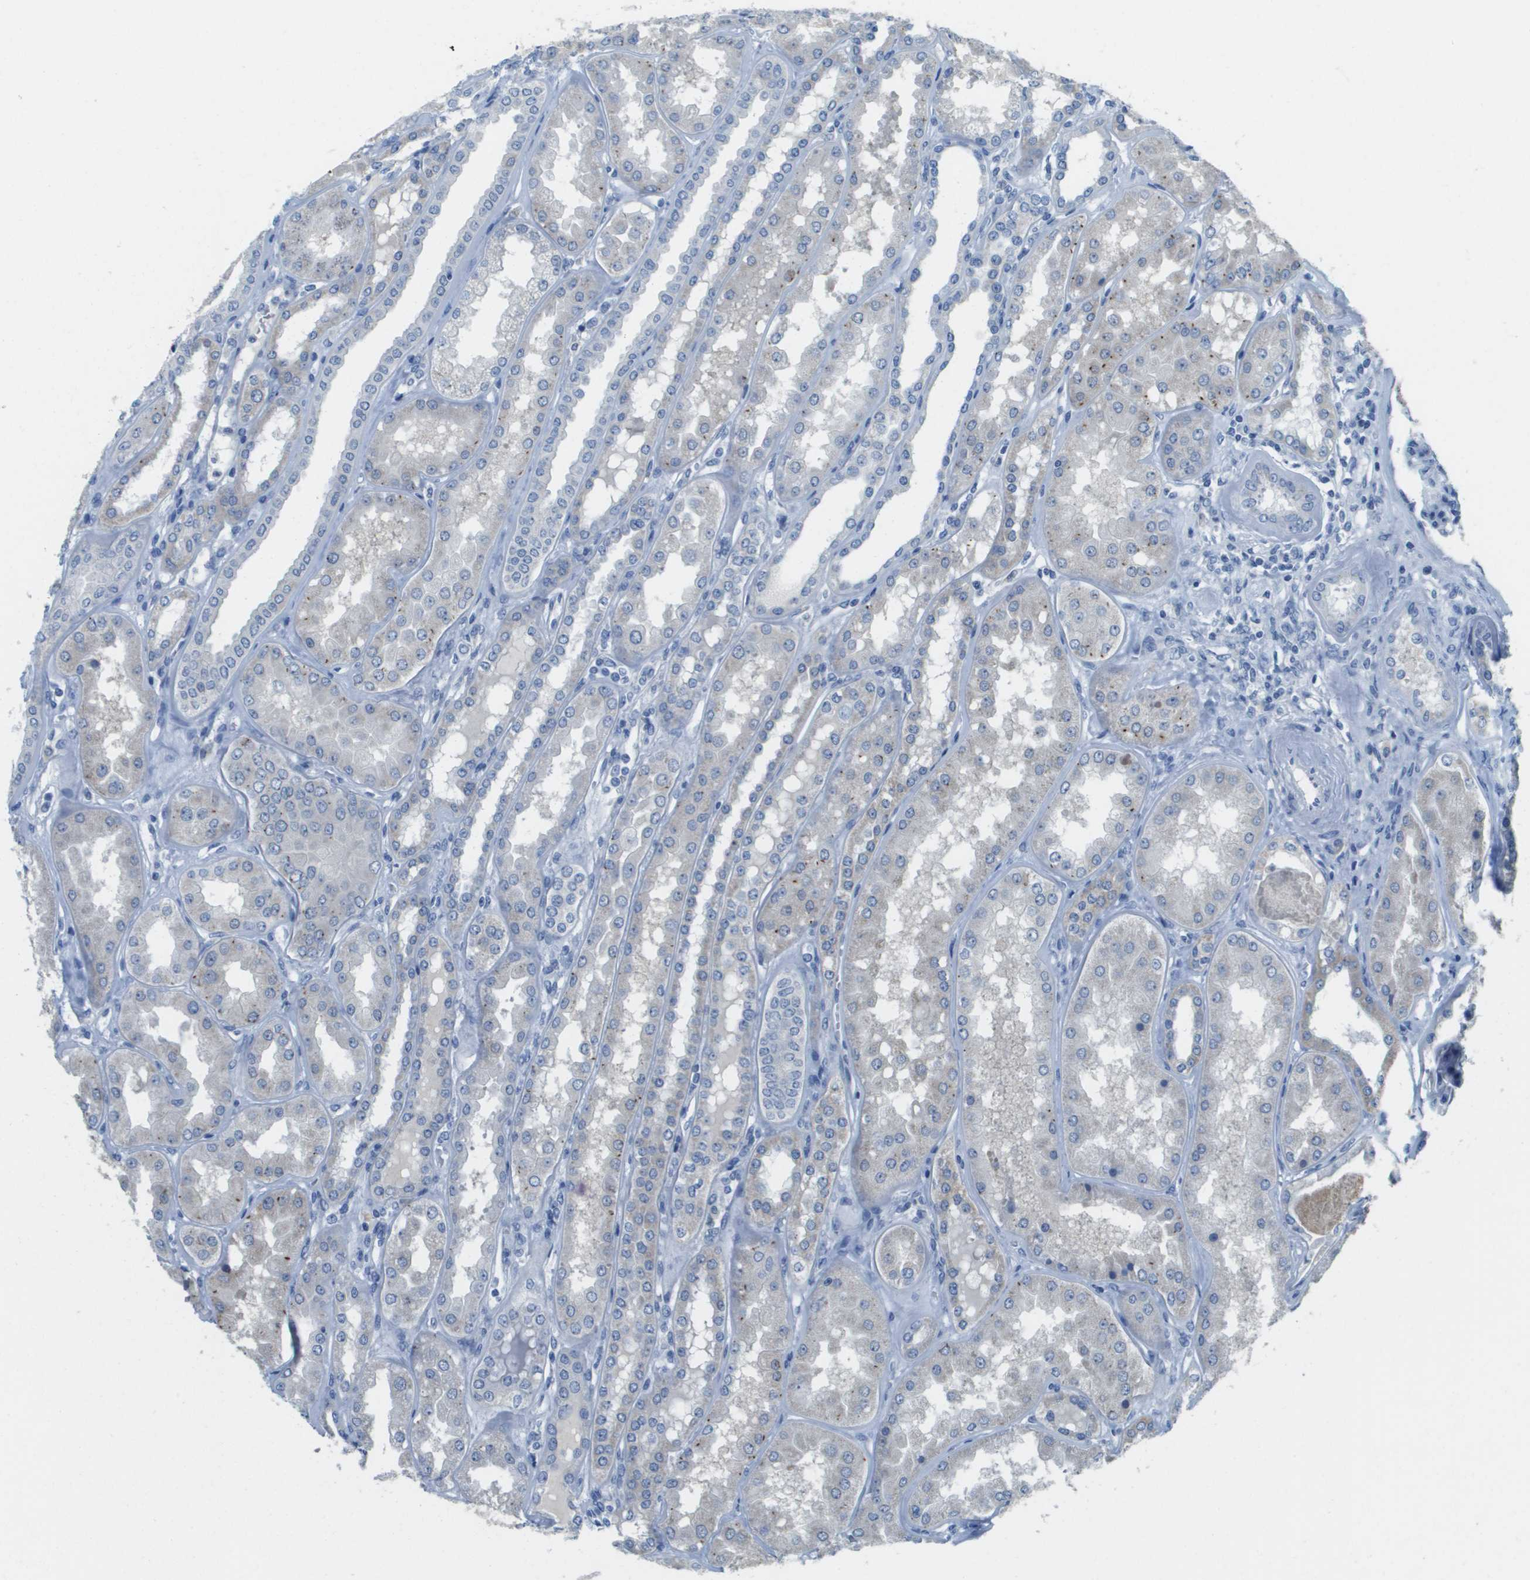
{"staining": {"intensity": "negative", "quantity": "none", "location": "none"}, "tissue": "kidney", "cell_type": "Cells in glomeruli", "image_type": "normal", "snomed": [{"axis": "morphology", "description": "Normal tissue, NOS"}, {"axis": "topography", "description": "Kidney"}], "caption": "The immunohistochemistry (IHC) micrograph has no significant staining in cells in glomeruli of kidney.", "gene": "PTGDR2", "patient": {"sex": "female", "age": 56}}